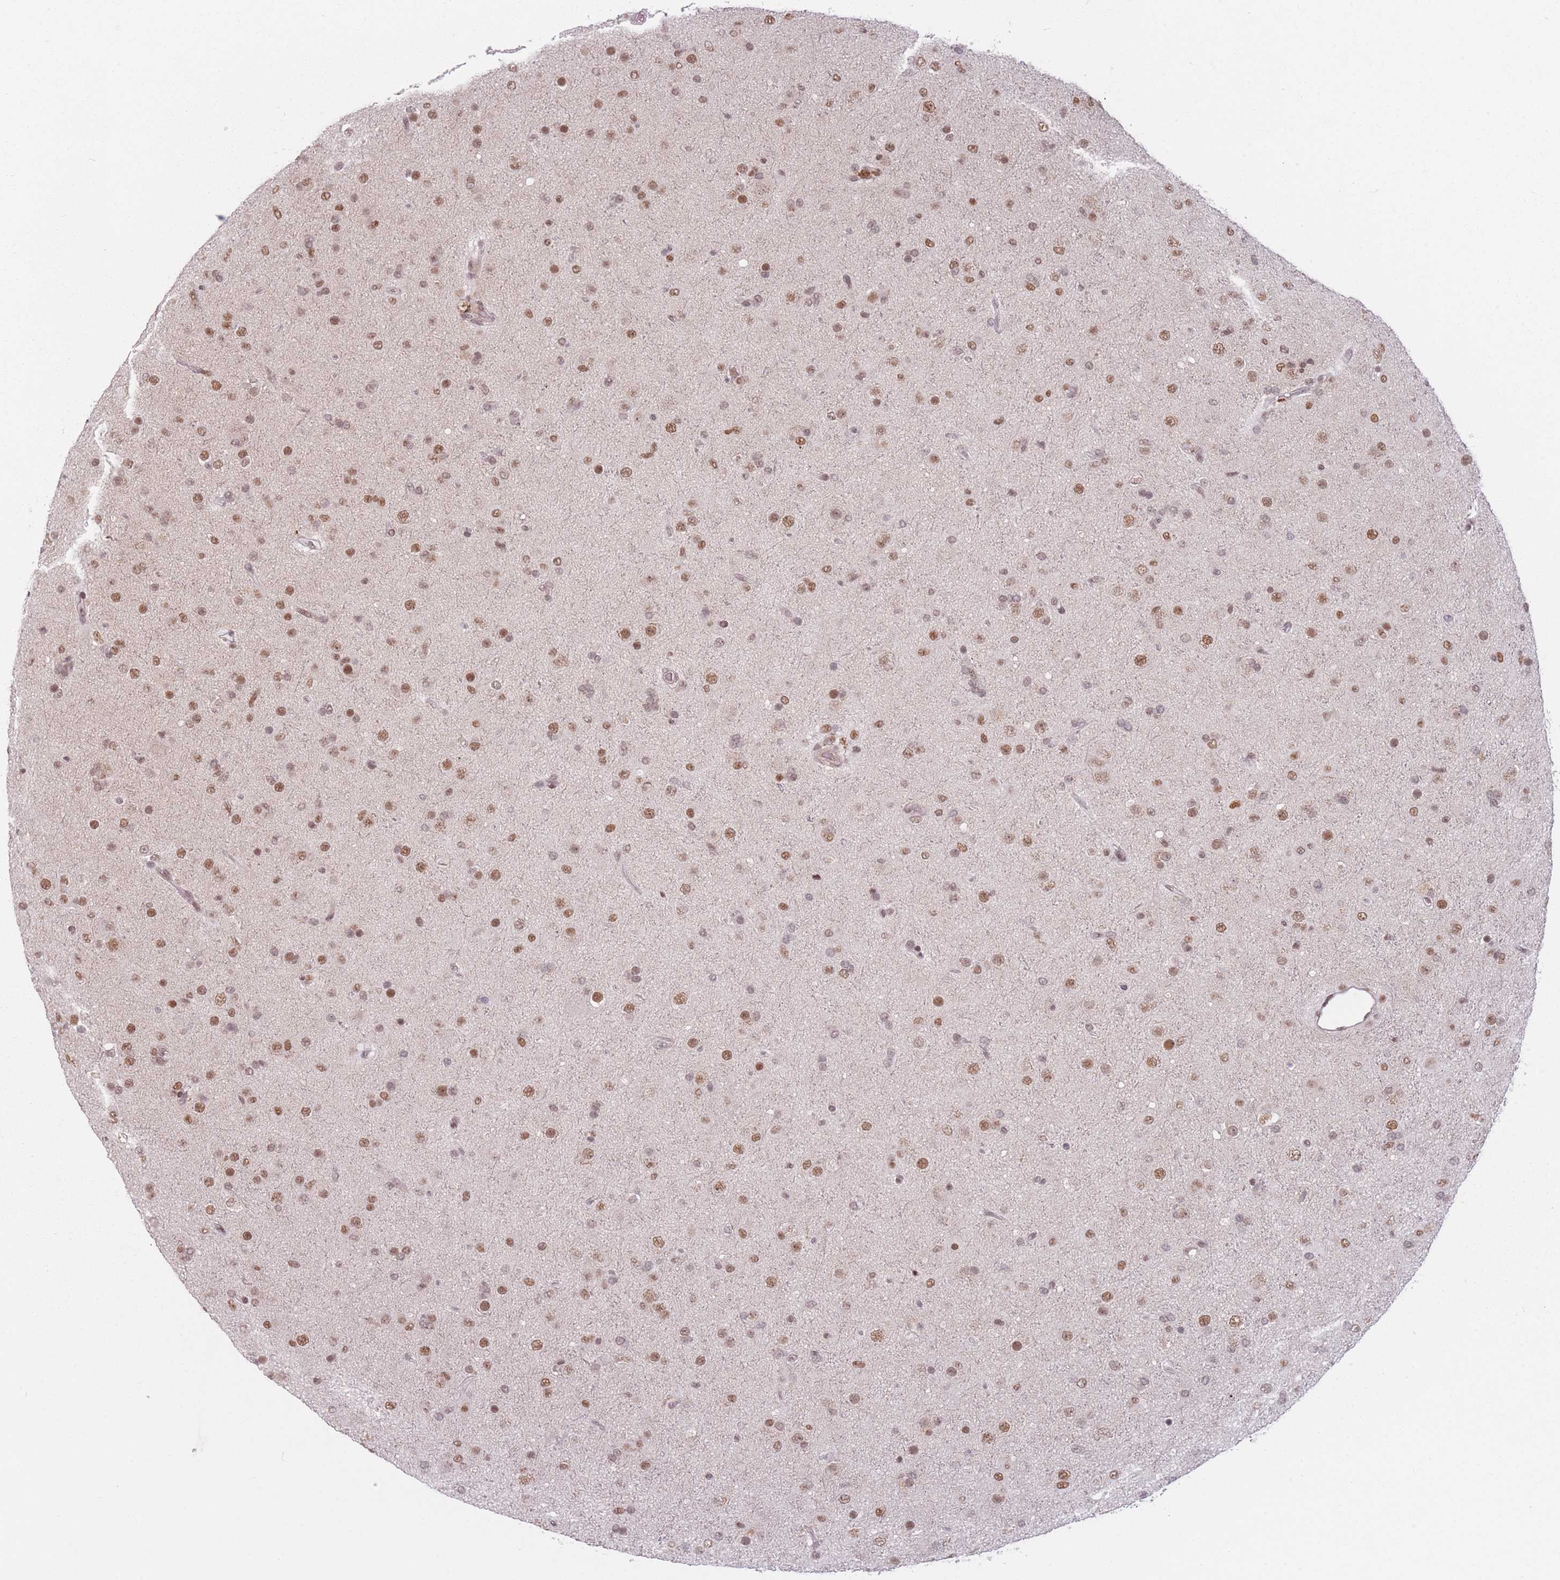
{"staining": {"intensity": "moderate", "quantity": ">75%", "location": "nuclear"}, "tissue": "glioma", "cell_type": "Tumor cells", "image_type": "cancer", "snomed": [{"axis": "morphology", "description": "Glioma, malignant, Low grade"}, {"axis": "topography", "description": "Brain"}], "caption": "Protein staining shows moderate nuclear positivity in about >75% of tumor cells in malignant glioma (low-grade).", "gene": "SUPT6H", "patient": {"sex": "male", "age": 65}}